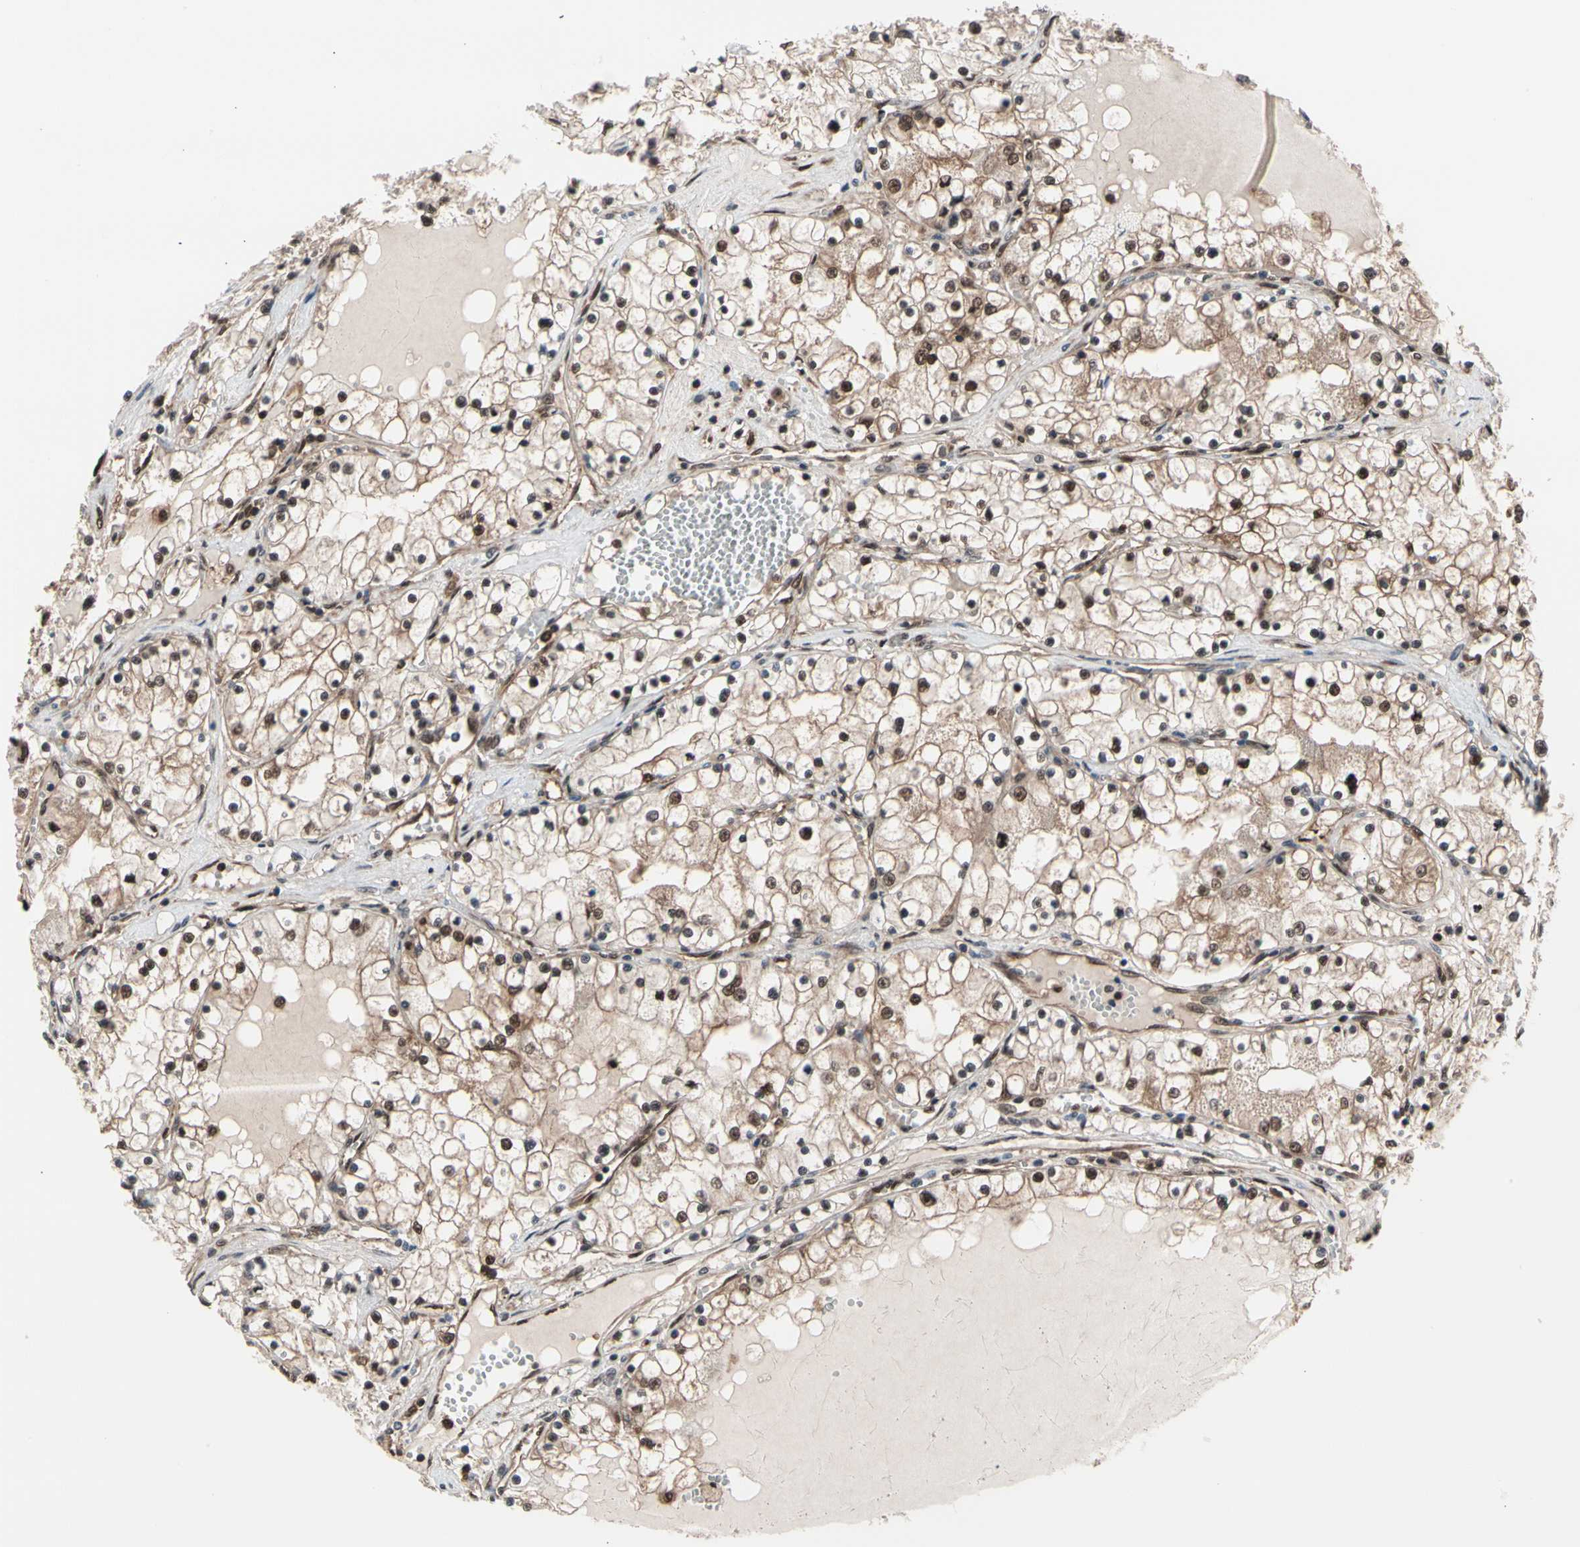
{"staining": {"intensity": "moderate", "quantity": ">75%", "location": "cytoplasmic/membranous,nuclear"}, "tissue": "renal cancer", "cell_type": "Tumor cells", "image_type": "cancer", "snomed": [{"axis": "morphology", "description": "Adenocarcinoma, NOS"}, {"axis": "topography", "description": "Kidney"}], "caption": "Protein positivity by IHC exhibits moderate cytoplasmic/membranous and nuclear staining in approximately >75% of tumor cells in renal cancer. Nuclei are stained in blue.", "gene": "PSMA2", "patient": {"sex": "male", "age": 68}}